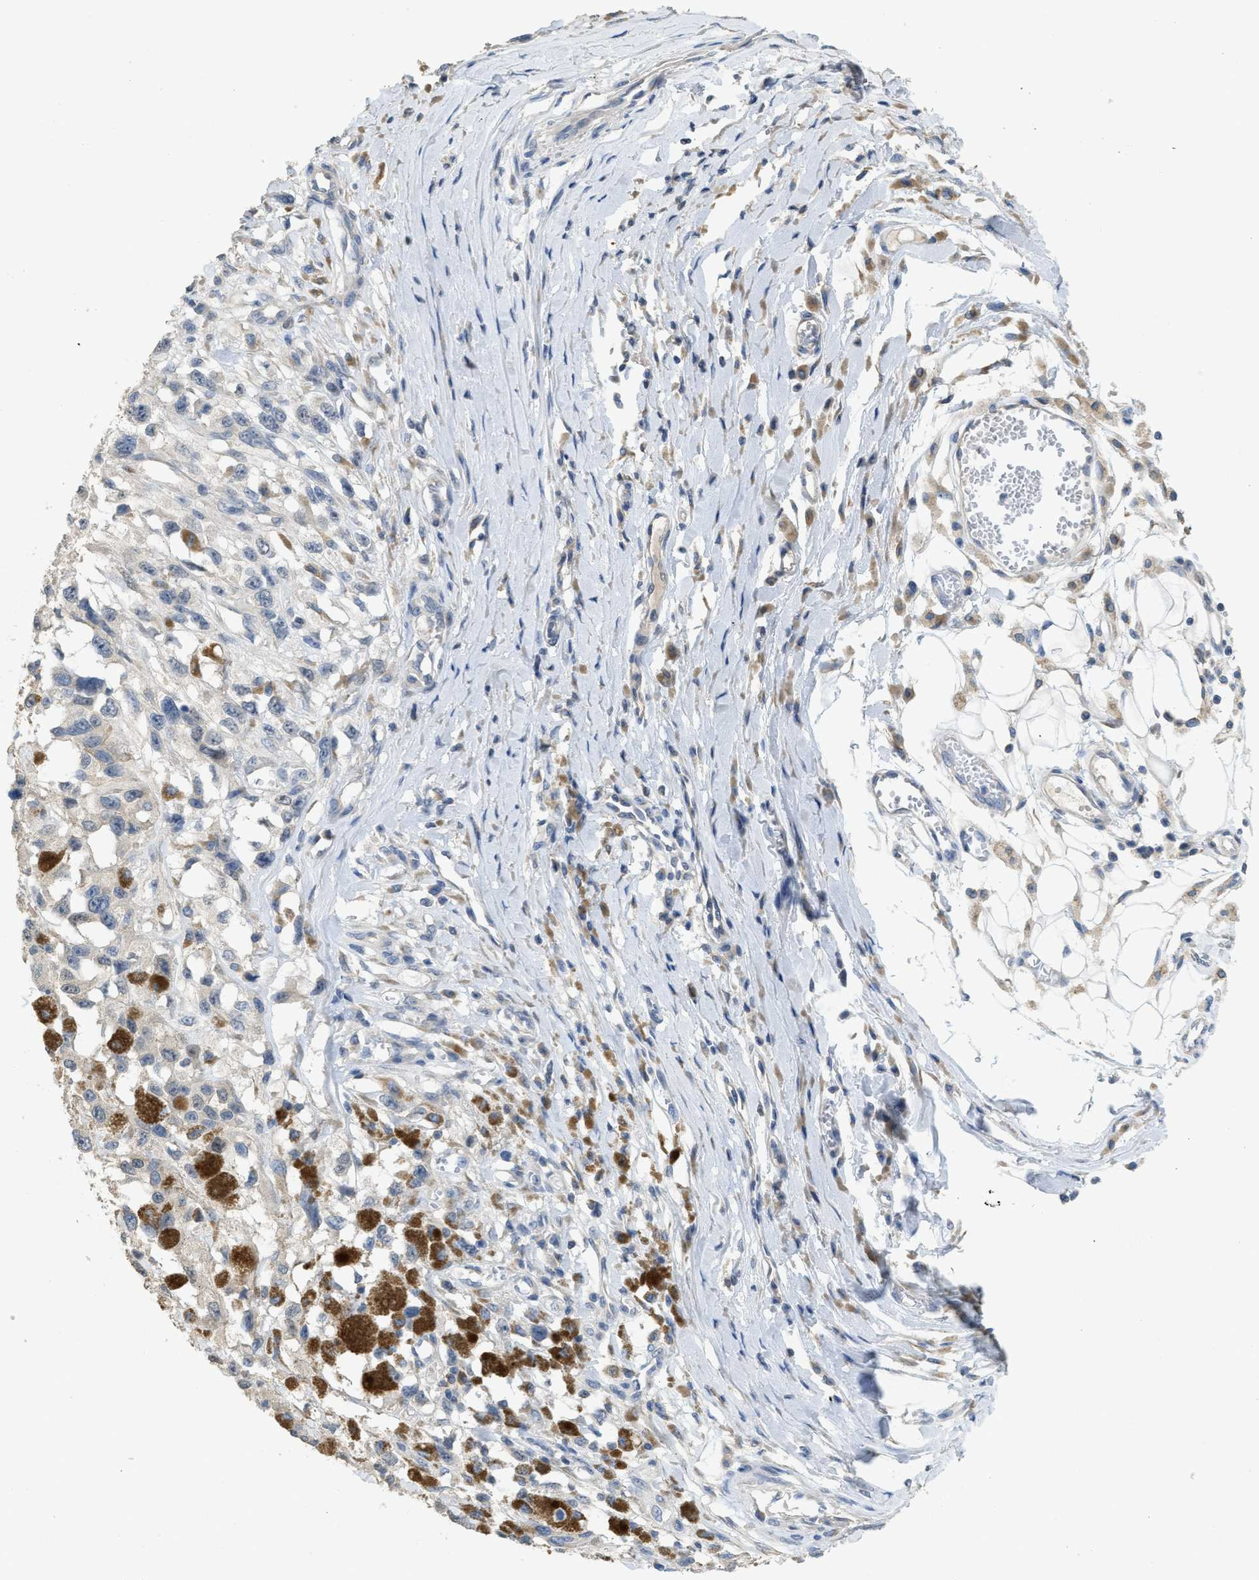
{"staining": {"intensity": "negative", "quantity": "none", "location": "none"}, "tissue": "melanoma", "cell_type": "Tumor cells", "image_type": "cancer", "snomed": [{"axis": "morphology", "description": "Malignant melanoma, Metastatic site"}, {"axis": "topography", "description": "Lymph node"}], "caption": "Micrograph shows no significant protein positivity in tumor cells of malignant melanoma (metastatic site).", "gene": "SFXN2", "patient": {"sex": "male", "age": 59}}